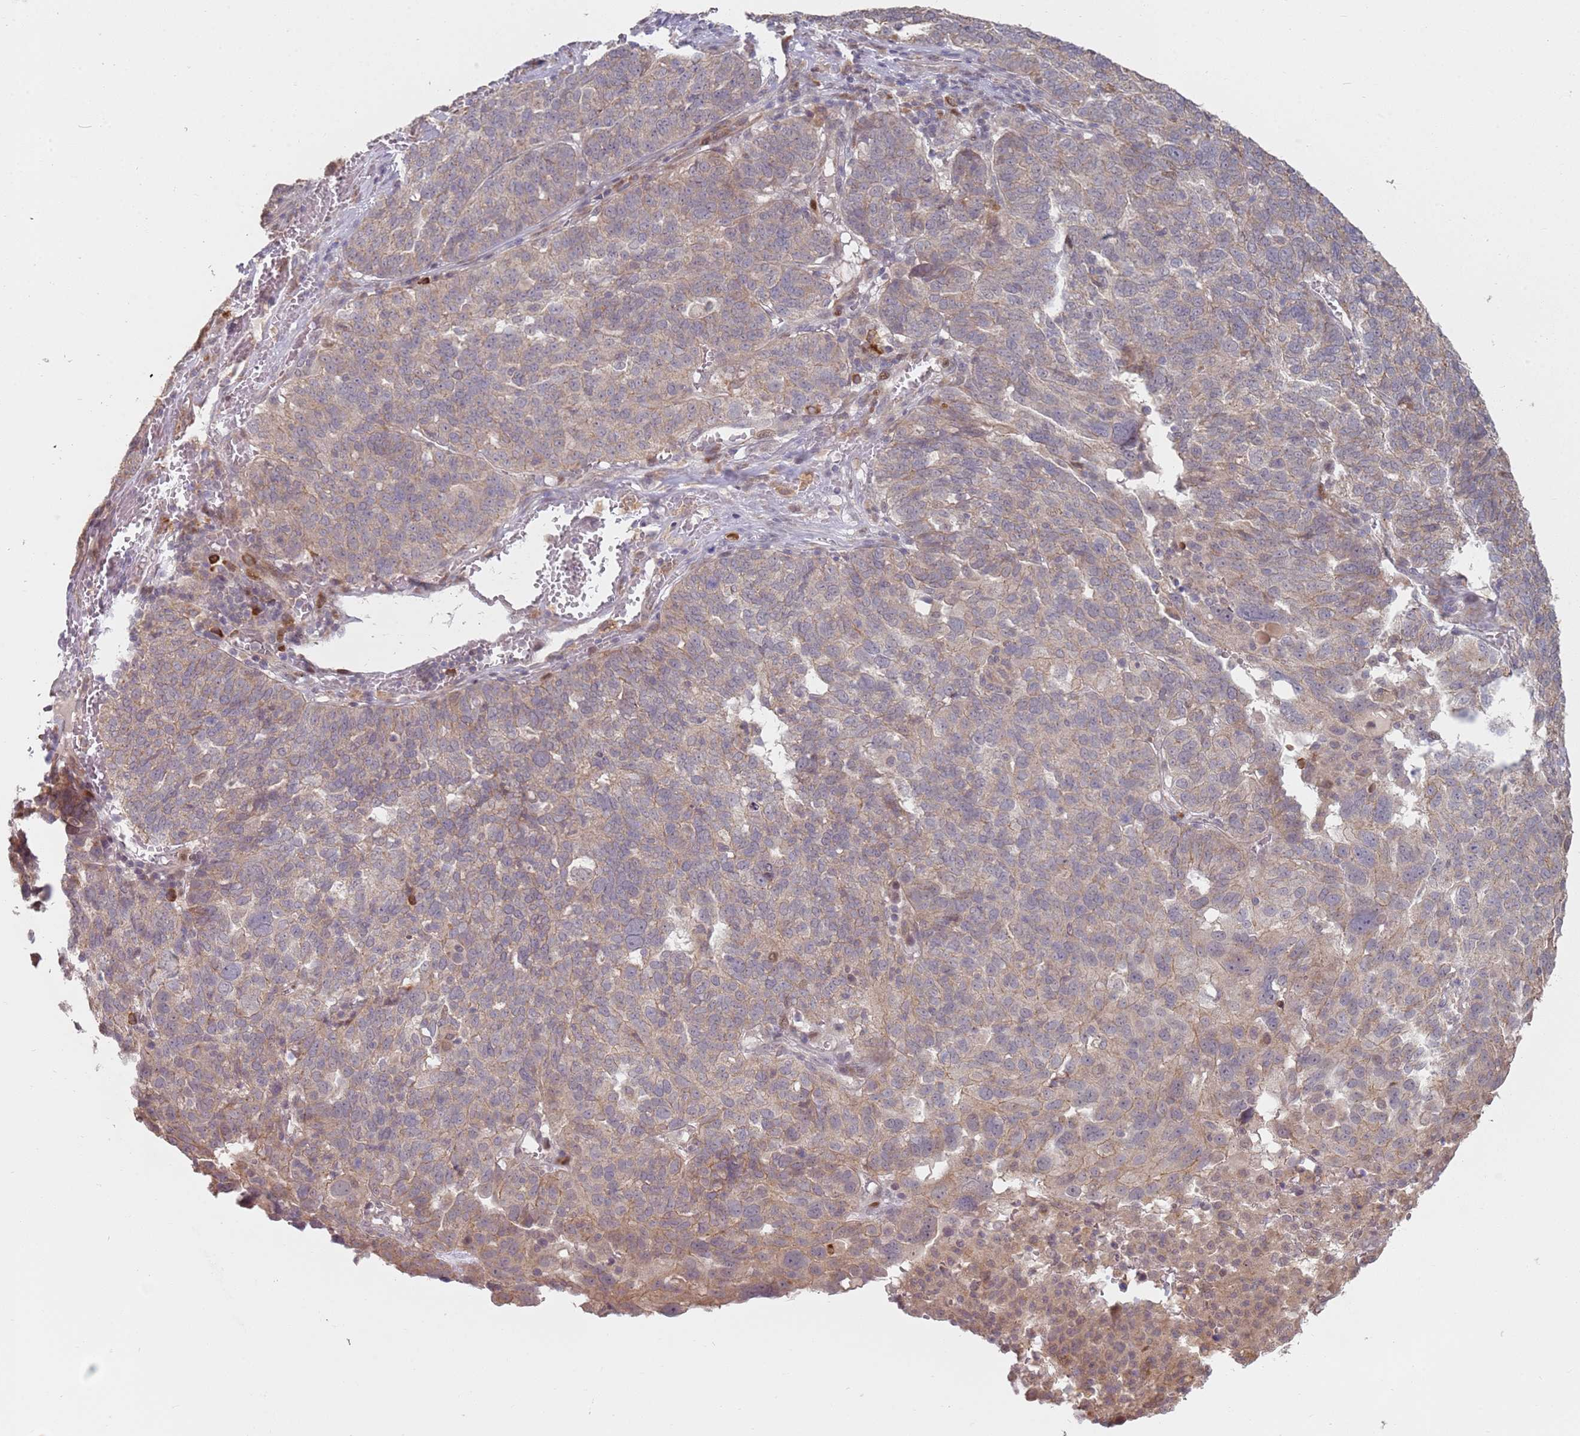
{"staining": {"intensity": "weak", "quantity": "<25%", "location": "cytoplasmic/membranous"}, "tissue": "ovarian cancer", "cell_type": "Tumor cells", "image_type": "cancer", "snomed": [{"axis": "morphology", "description": "Cystadenocarcinoma, serous, NOS"}, {"axis": "topography", "description": "Ovary"}], "caption": "Immunohistochemistry (IHC) of human ovarian serous cystadenocarcinoma shows no positivity in tumor cells.", "gene": "MPEG1", "patient": {"sex": "female", "age": 59}}